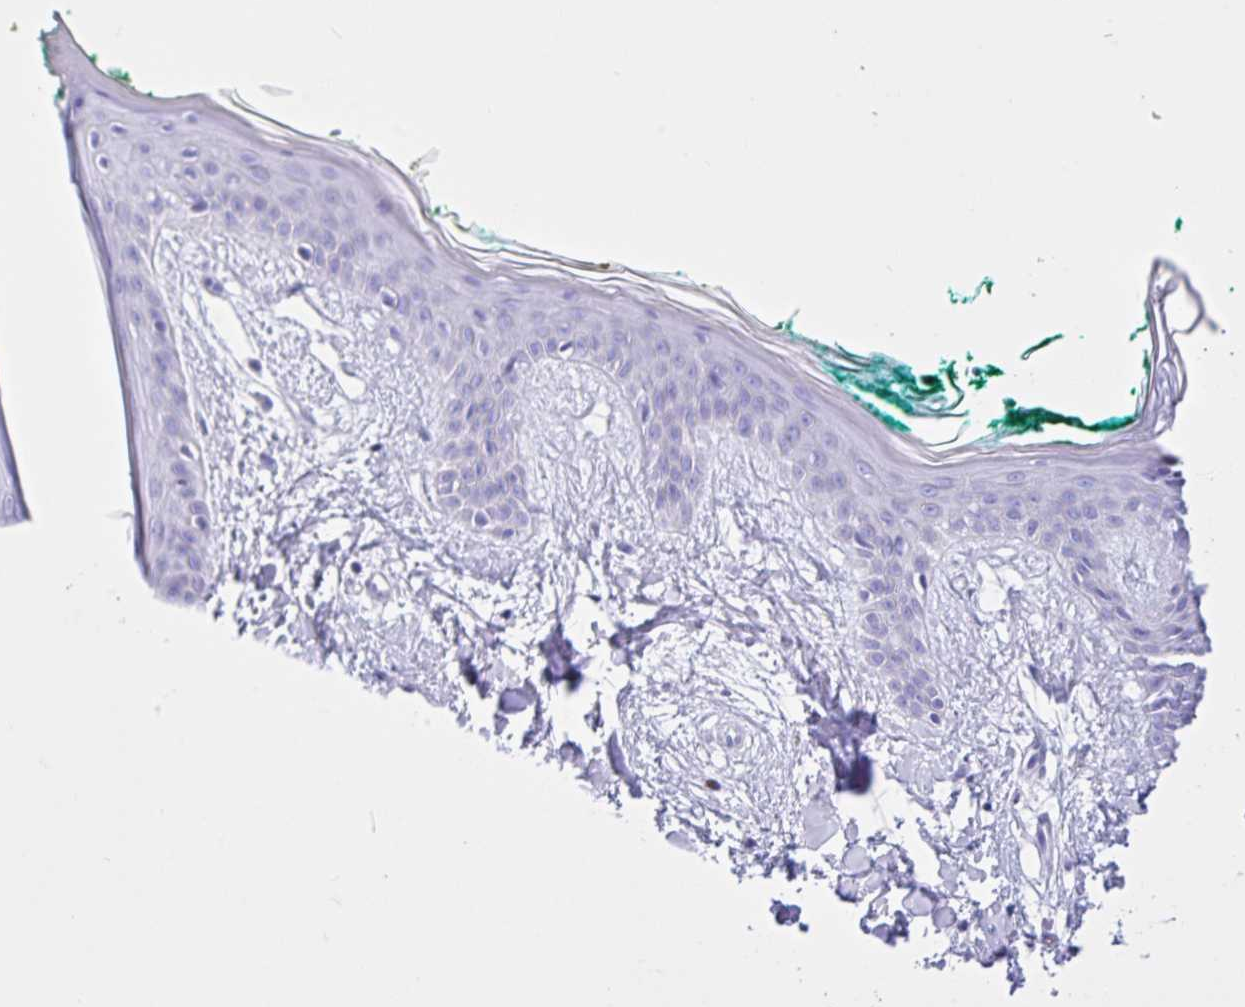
{"staining": {"intensity": "negative", "quantity": "none", "location": "none"}, "tissue": "skin", "cell_type": "Fibroblasts", "image_type": "normal", "snomed": [{"axis": "morphology", "description": "Normal tissue, NOS"}, {"axis": "topography", "description": "Skin"}], "caption": "An immunohistochemistry (IHC) histopathology image of benign skin is shown. There is no staining in fibroblasts of skin.", "gene": "IAPP", "patient": {"sex": "female", "age": 34}}